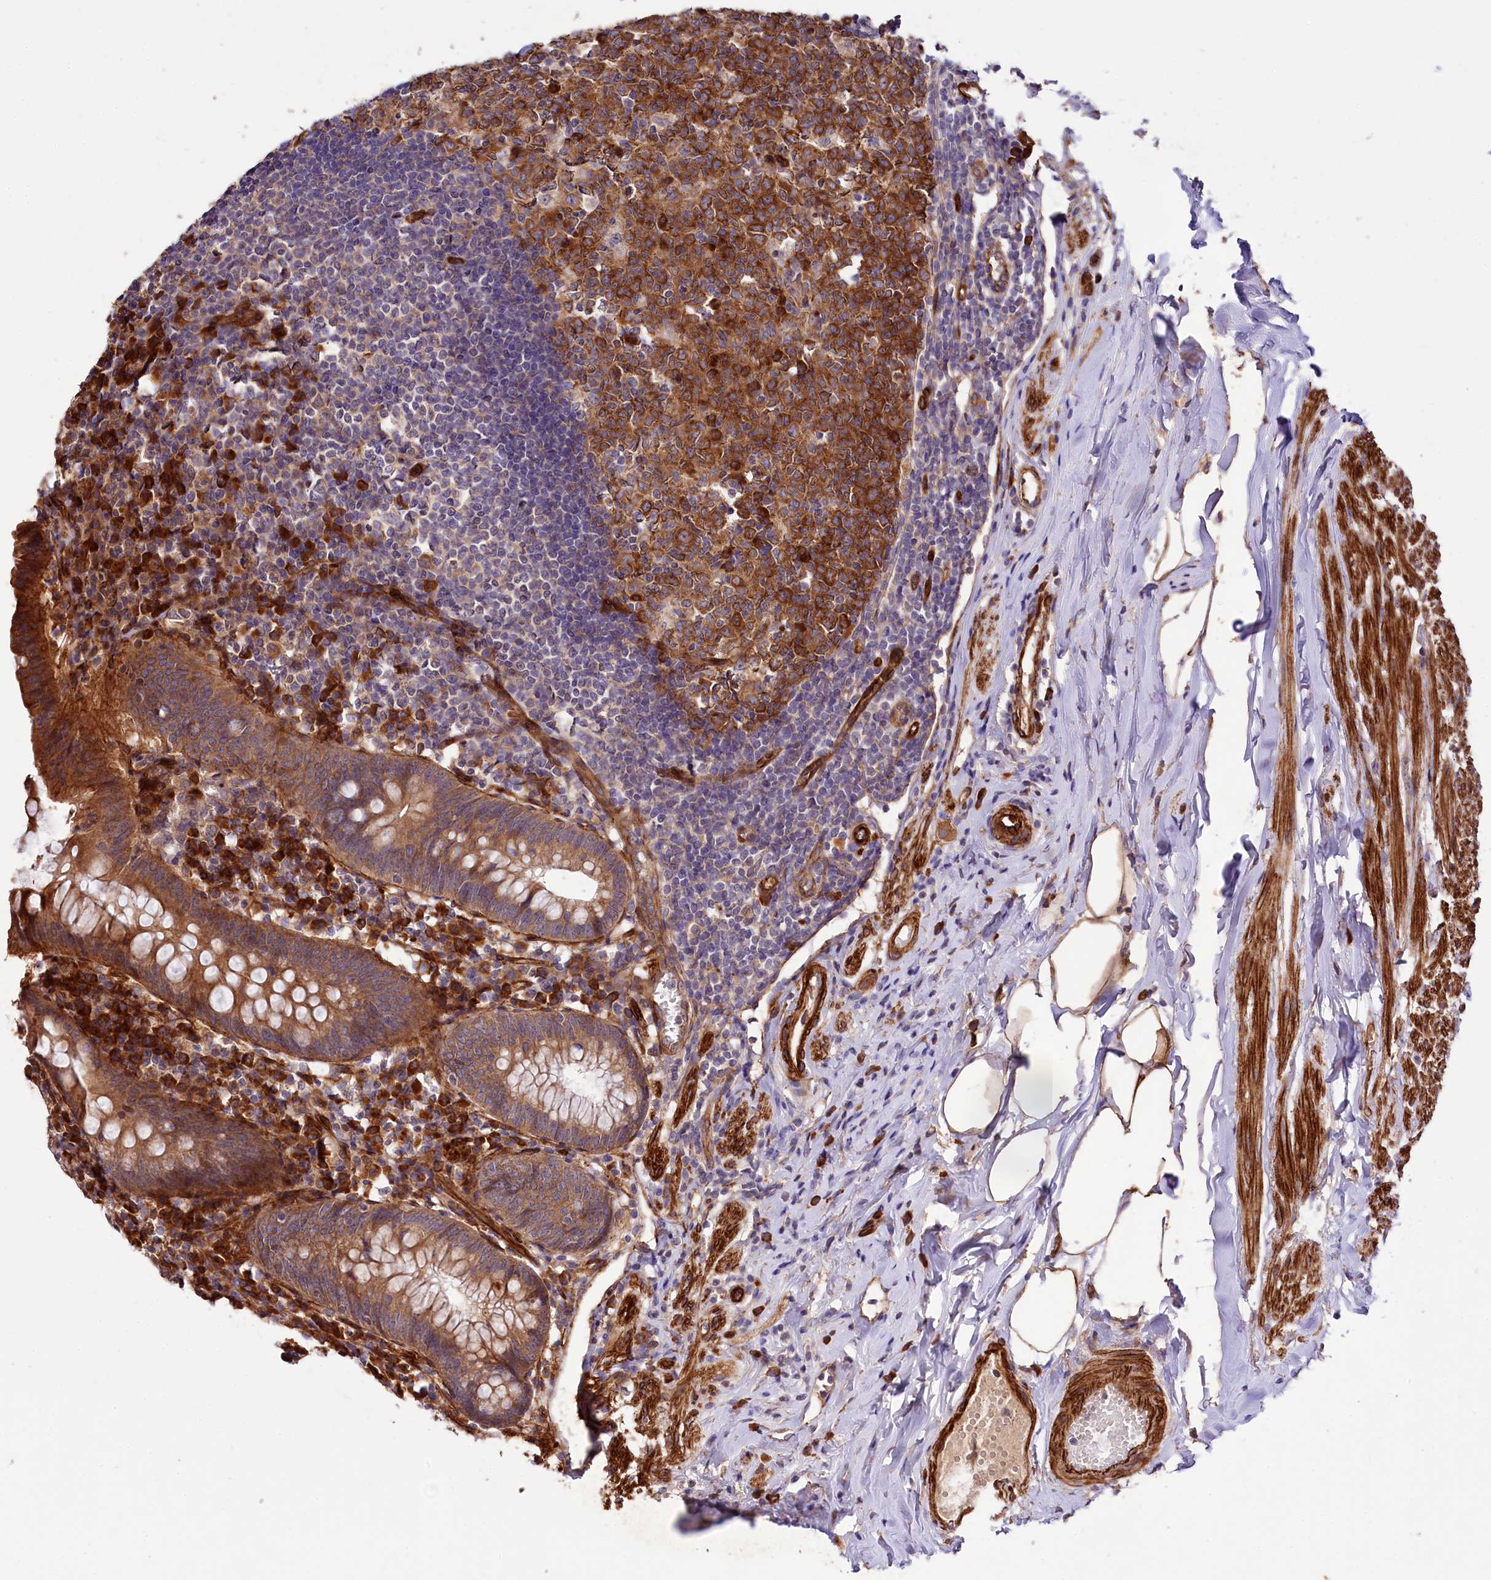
{"staining": {"intensity": "strong", "quantity": ">75%", "location": "cytoplasmic/membranous"}, "tissue": "appendix", "cell_type": "Glandular cells", "image_type": "normal", "snomed": [{"axis": "morphology", "description": "Normal tissue, NOS"}, {"axis": "topography", "description": "Appendix"}], "caption": "Protein staining displays strong cytoplasmic/membranous staining in approximately >75% of glandular cells in unremarkable appendix.", "gene": "SPATS2", "patient": {"sex": "female", "age": 54}}